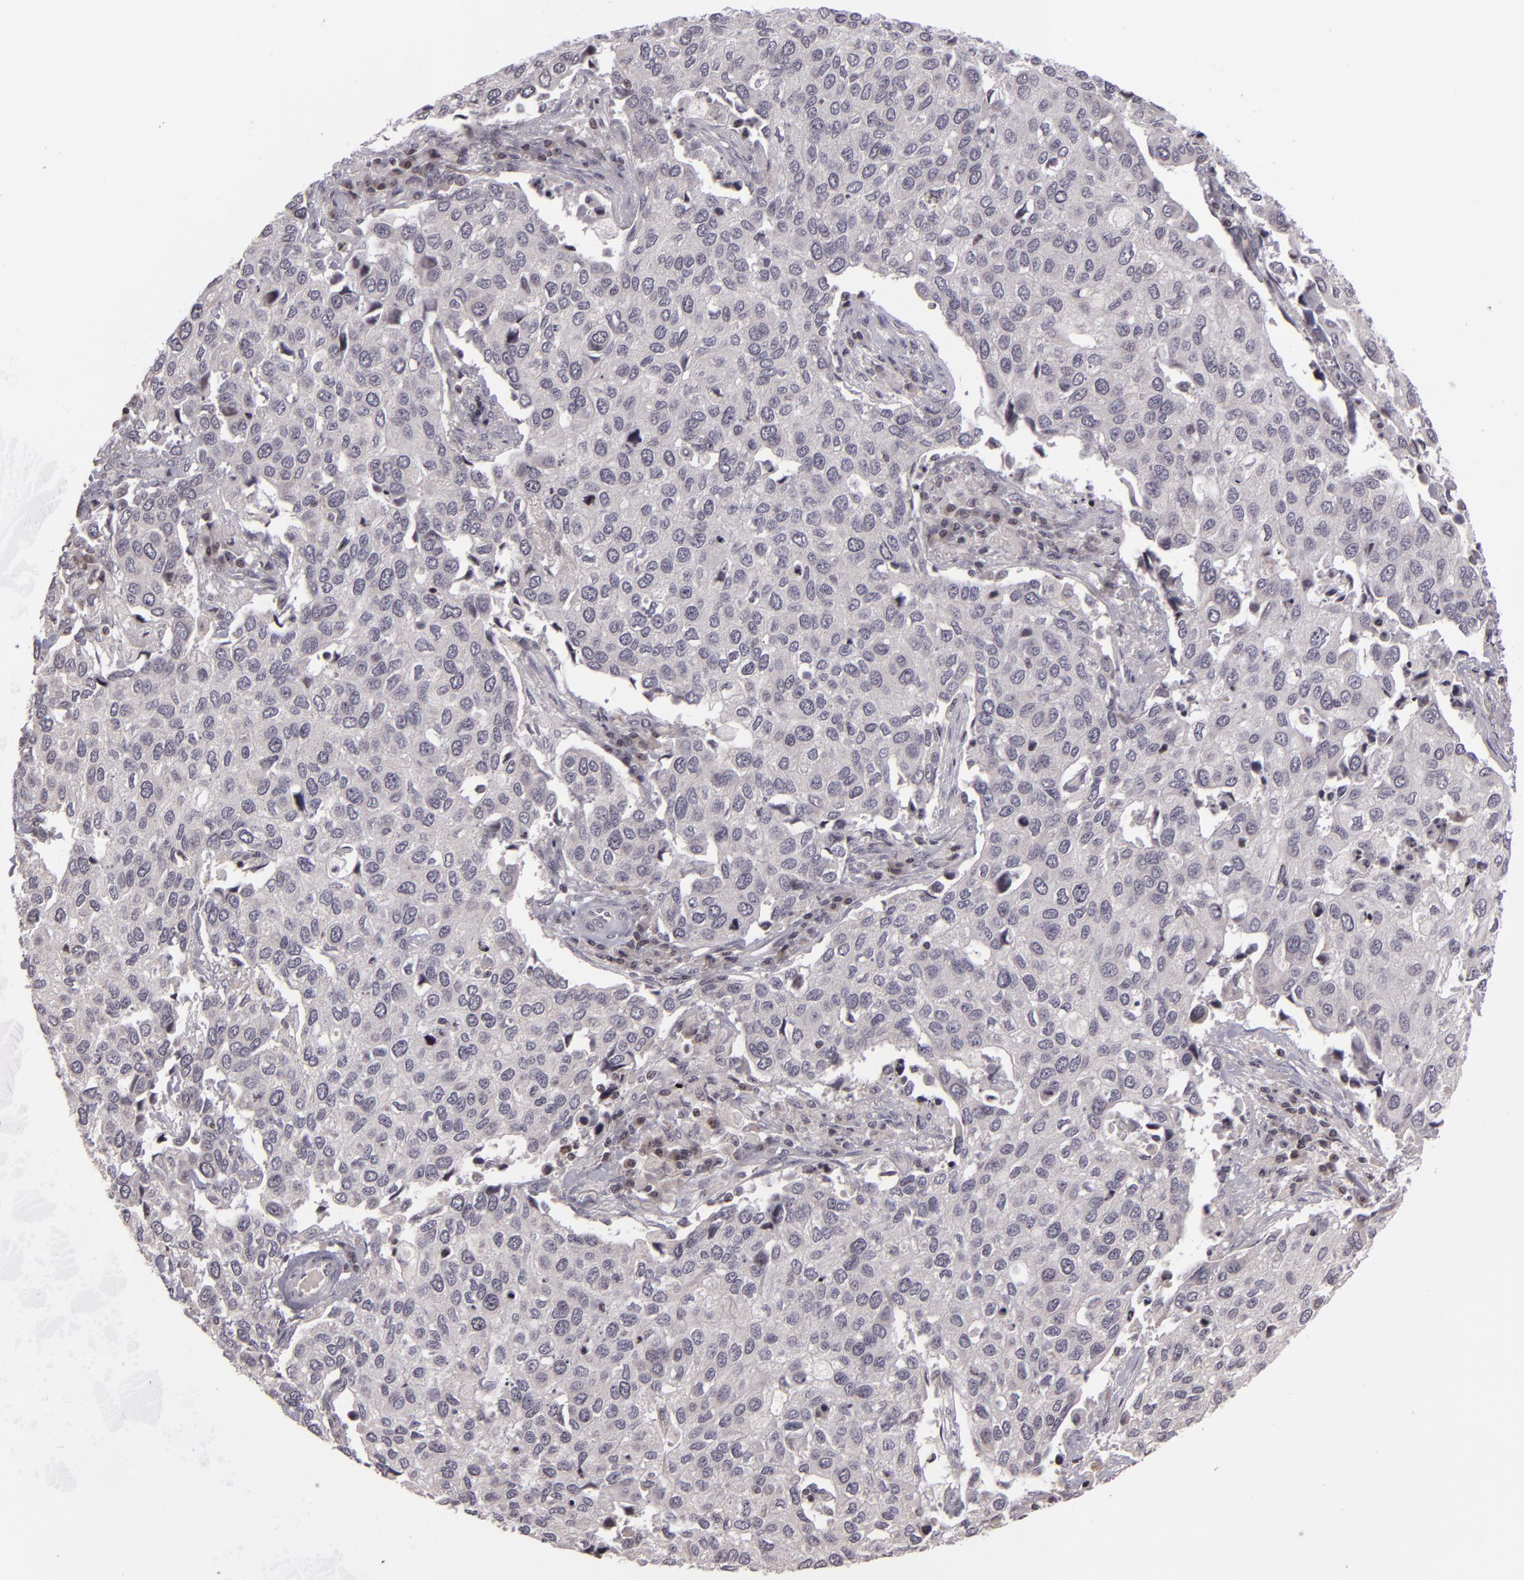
{"staining": {"intensity": "negative", "quantity": "none", "location": "none"}, "tissue": "cervical cancer", "cell_type": "Tumor cells", "image_type": "cancer", "snomed": [{"axis": "morphology", "description": "Squamous cell carcinoma, NOS"}, {"axis": "topography", "description": "Cervix"}], "caption": "High power microscopy photomicrograph of an IHC image of cervical cancer (squamous cell carcinoma), revealing no significant positivity in tumor cells.", "gene": "AKAP6", "patient": {"sex": "female", "age": 54}}